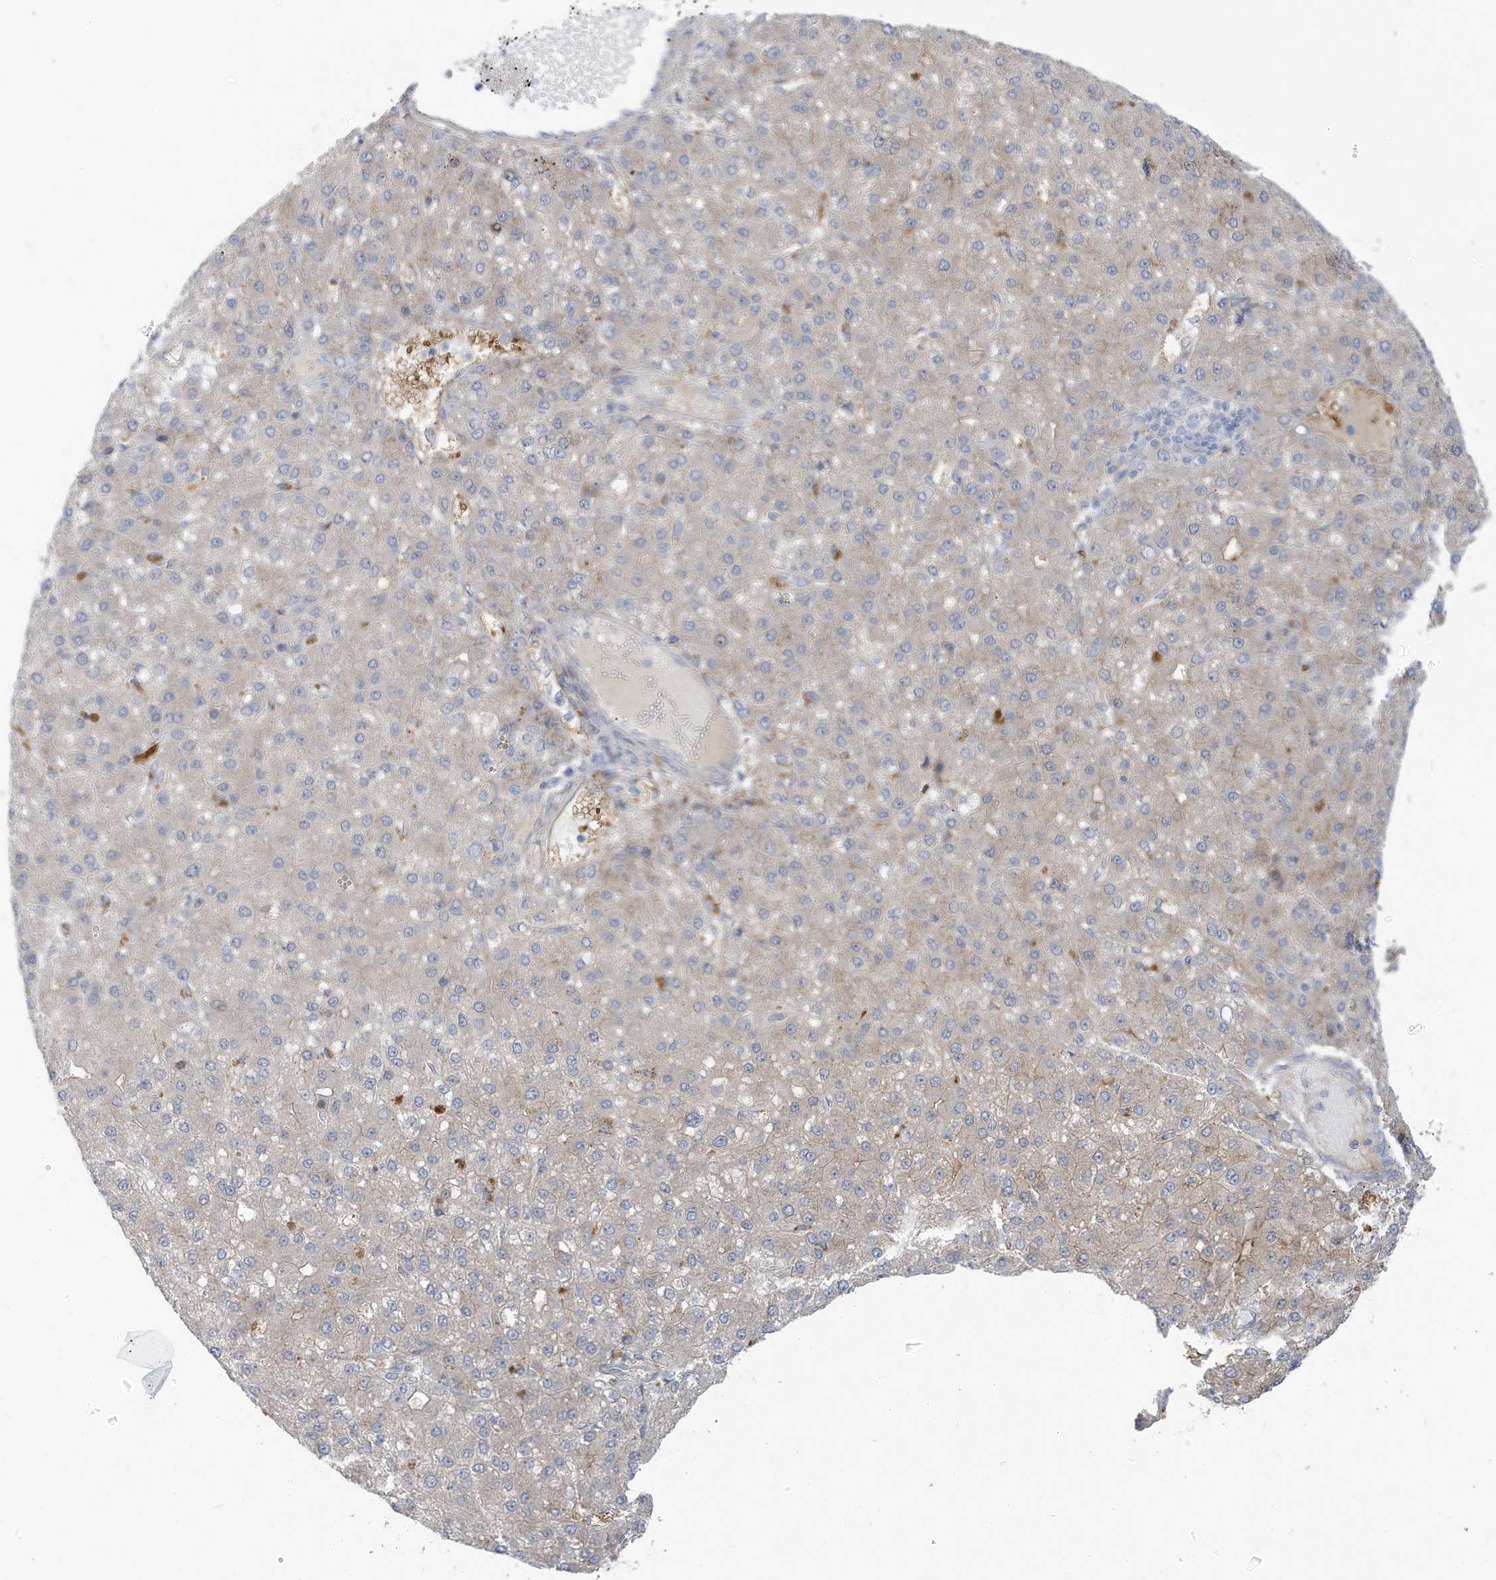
{"staining": {"intensity": "weak", "quantity": "<25%", "location": "cytoplasmic/membranous"}, "tissue": "liver cancer", "cell_type": "Tumor cells", "image_type": "cancer", "snomed": [{"axis": "morphology", "description": "Carcinoma, Hepatocellular, NOS"}, {"axis": "topography", "description": "Liver"}], "caption": "High magnification brightfield microscopy of liver hepatocellular carcinoma stained with DAB (3,3'-diaminobenzidine) (brown) and counterstained with hematoxylin (blue): tumor cells show no significant positivity. (Brightfield microscopy of DAB (3,3'-diaminobenzidine) immunohistochemistry at high magnification).", "gene": "ATP13A5", "patient": {"sex": "male", "age": 67}}